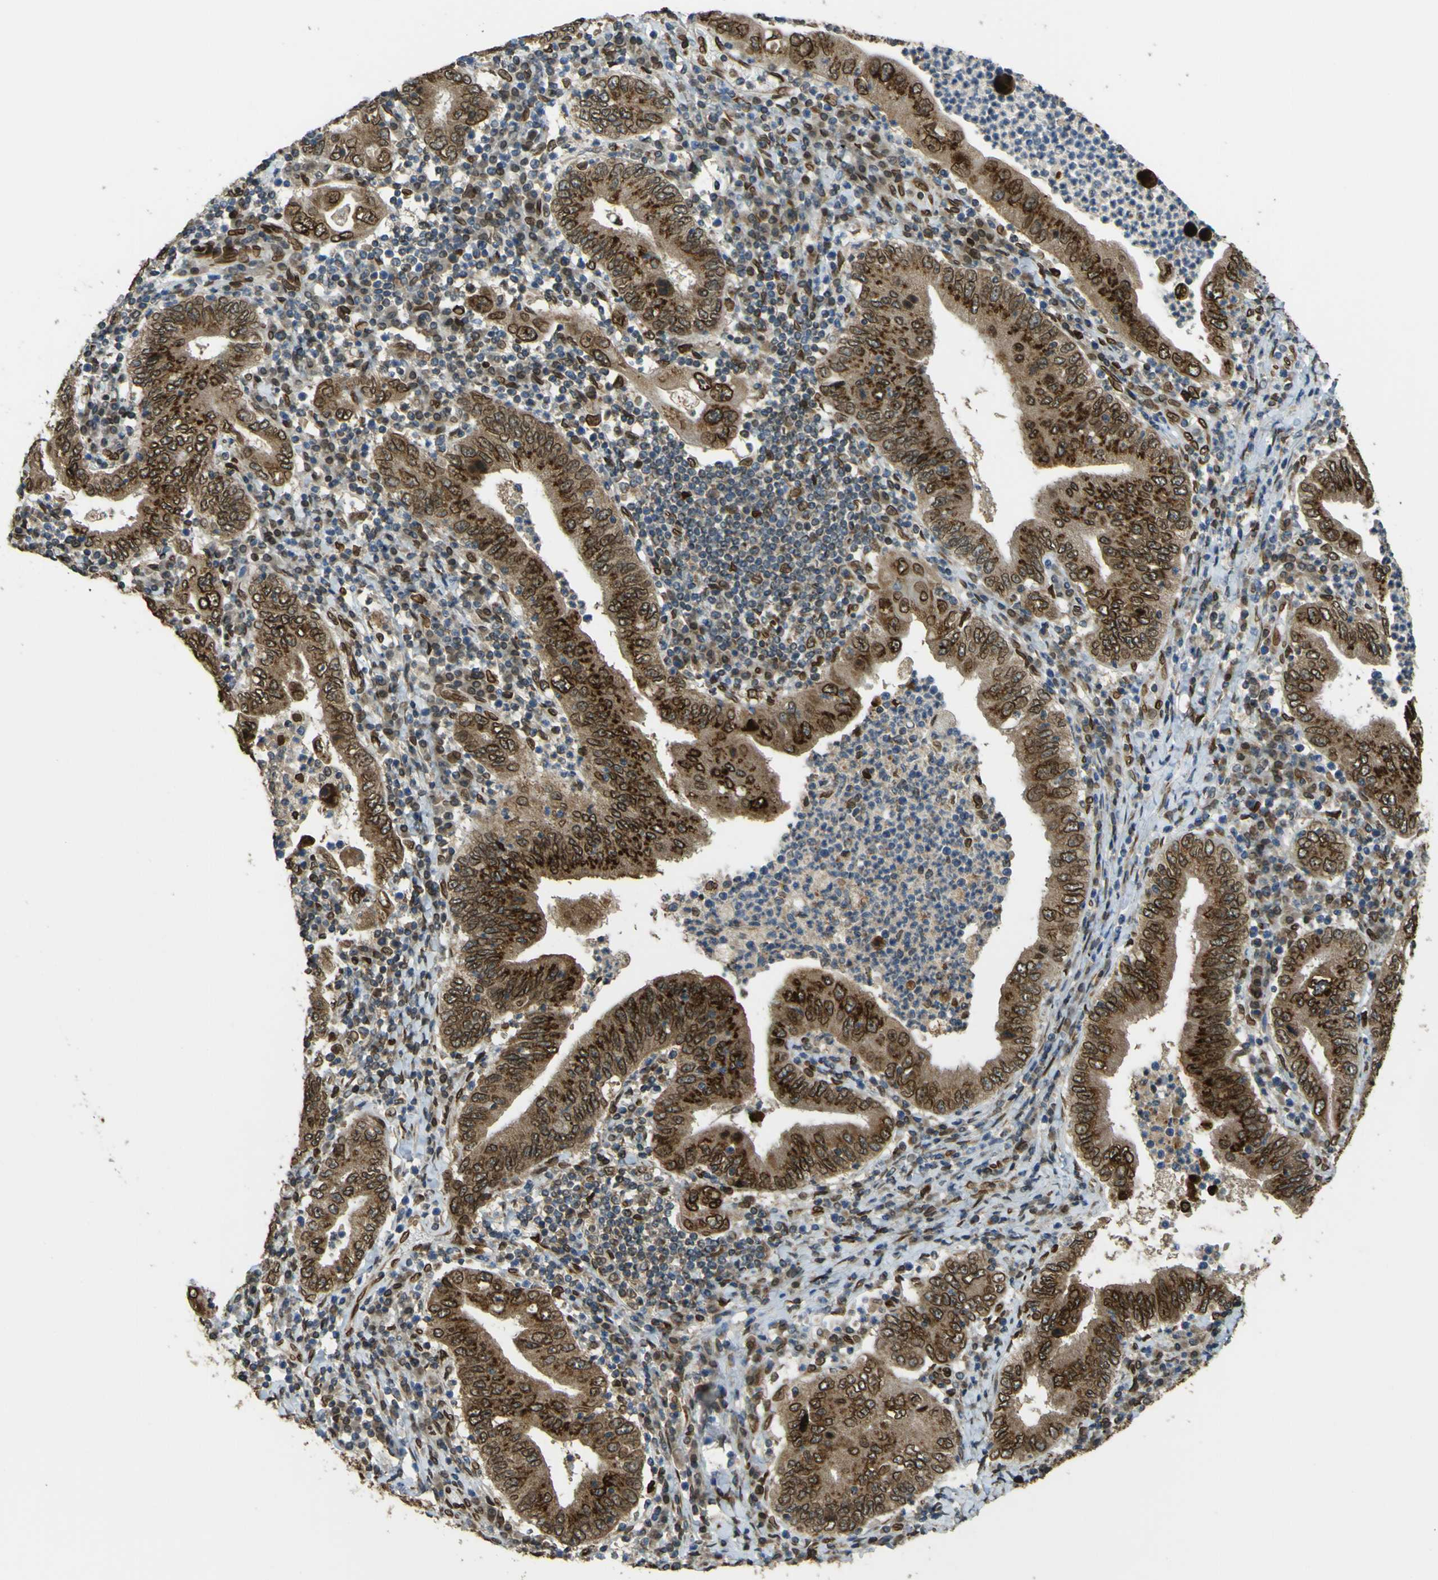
{"staining": {"intensity": "strong", "quantity": ">75%", "location": "cytoplasmic/membranous,nuclear"}, "tissue": "stomach cancer", "cell_type": "Tumor cells", "image_type": "cancer", "snomed": [{"axis": "morphology", "description": "Normal tissue, NOS"}, {"axis": "morphology", "description": "Adenocarcinoma, NOS"}, {"axis": "topography", "description": "Esophagus"}, {"axis": "topography", "description": "Stomach, upper"}, {"axis": "topography", "description": "Peripheral nerve tissue"}], "caption": "DAB immunohistochemical staining of adenocarcinoma (stomach) demonstrates strong cytoplasmic/membranous and nuclear protein staining in approximately >75% of tumor cells.", "gene": "GALNT1", "patient": {"sex": "male", "age": 62}}